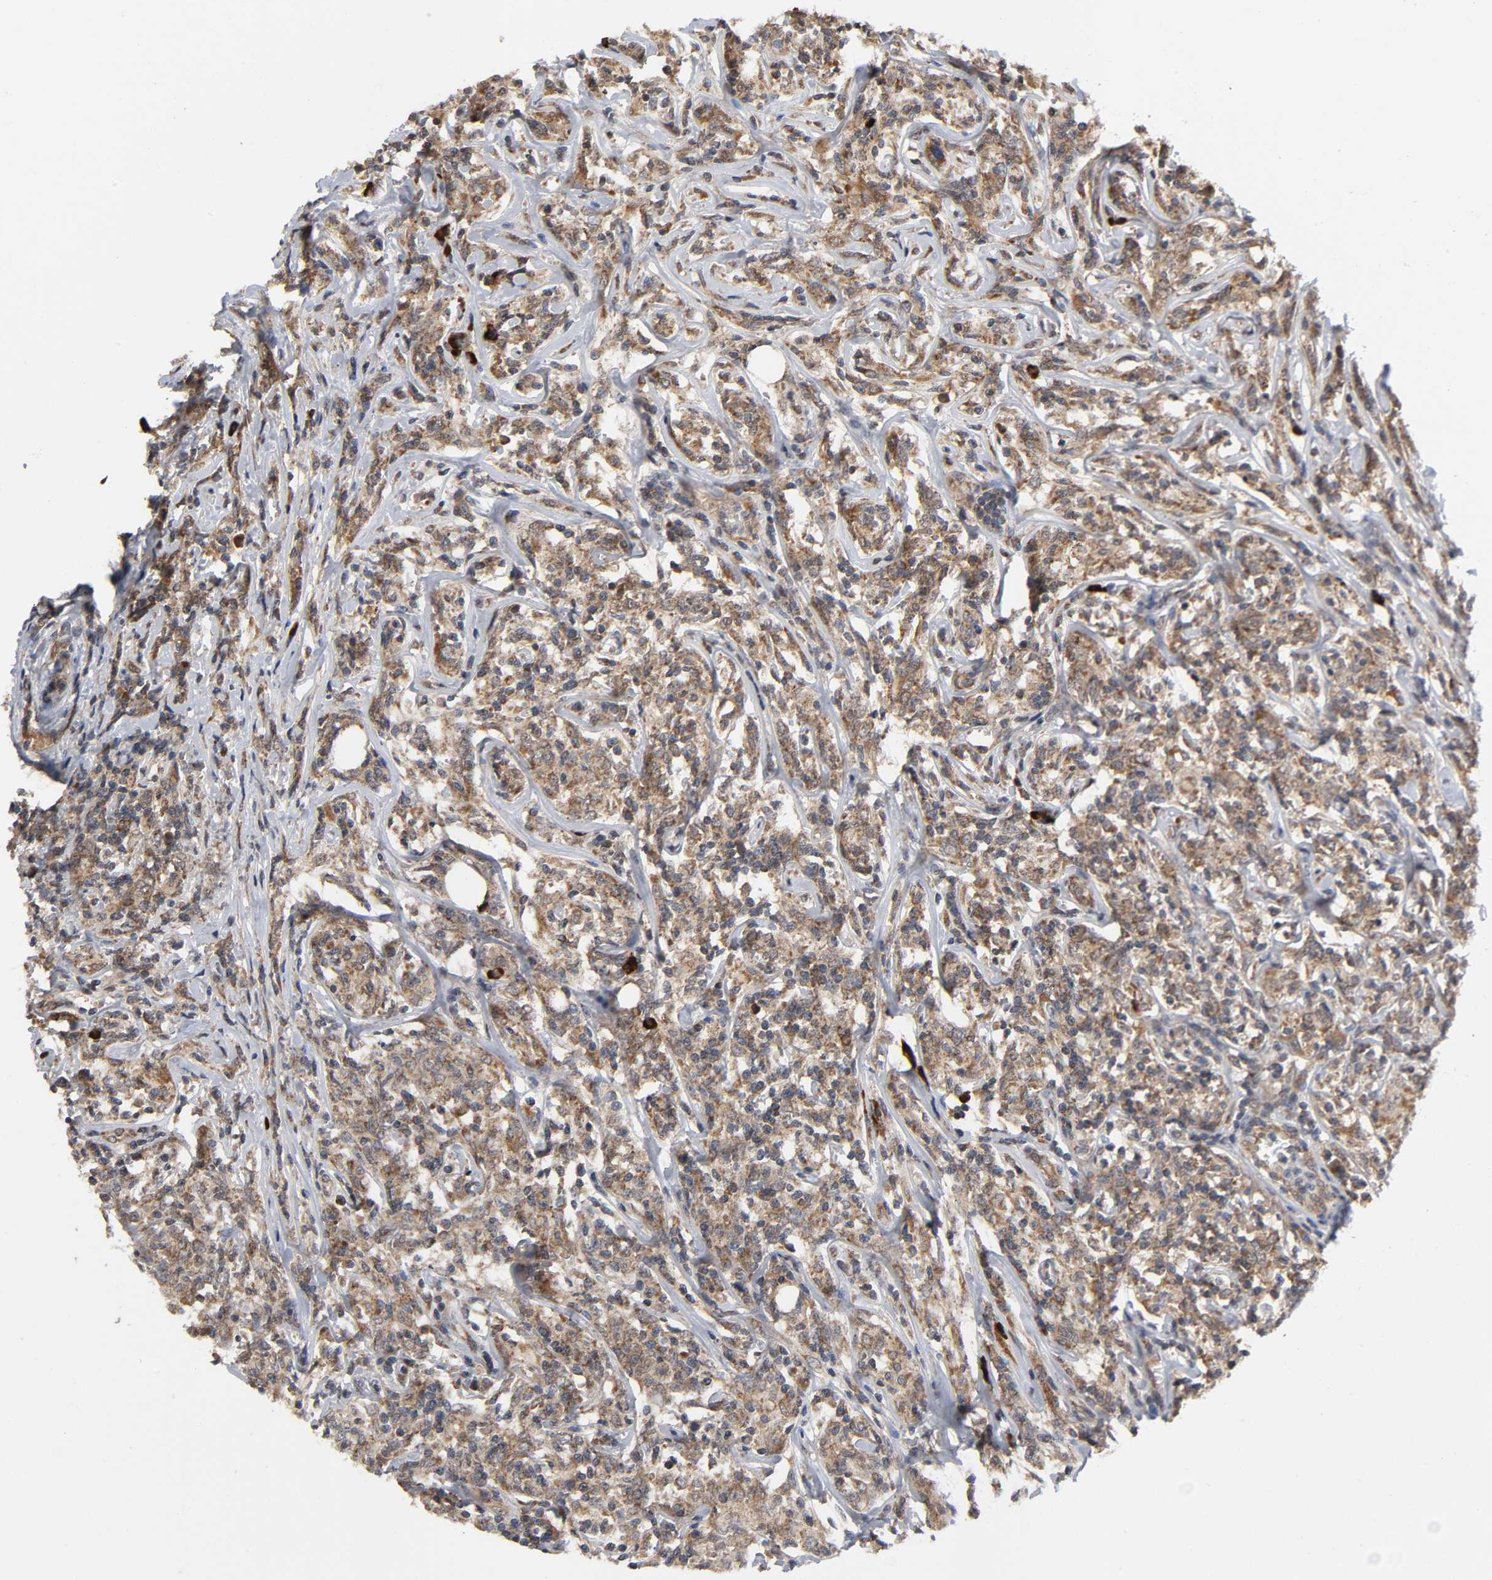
{"staining": {"intensity": "moderate", "quantity": ">75%", "location": "cytoplasmic/membranous"}, "tissue": "lymphoma", "cell_type": "Tumor cells", "image_type": "cancer", "snomed": [{"axis": "morphology", "description": "Malignant lymphoma, non-Hodgkin's type, High grade"}, {"axis": "topography", "description": "Lymph node"}], "caption": "Immunohistochemical staining of human malignant lymphoma, non-Hodgkin's type (high-grade) reveals medium levels of moderate cytoplasmic/membranous staining in approximately >75% of tumor cells. The protein of interest is stained brown, and the nuclei are stained in blue (DAB (3,3'-diaminobenzidine) IHC with brightfield microscopy, high magnification).", "gene": "SLC30A9", "patient": {"sex": "female", "age": 84}}